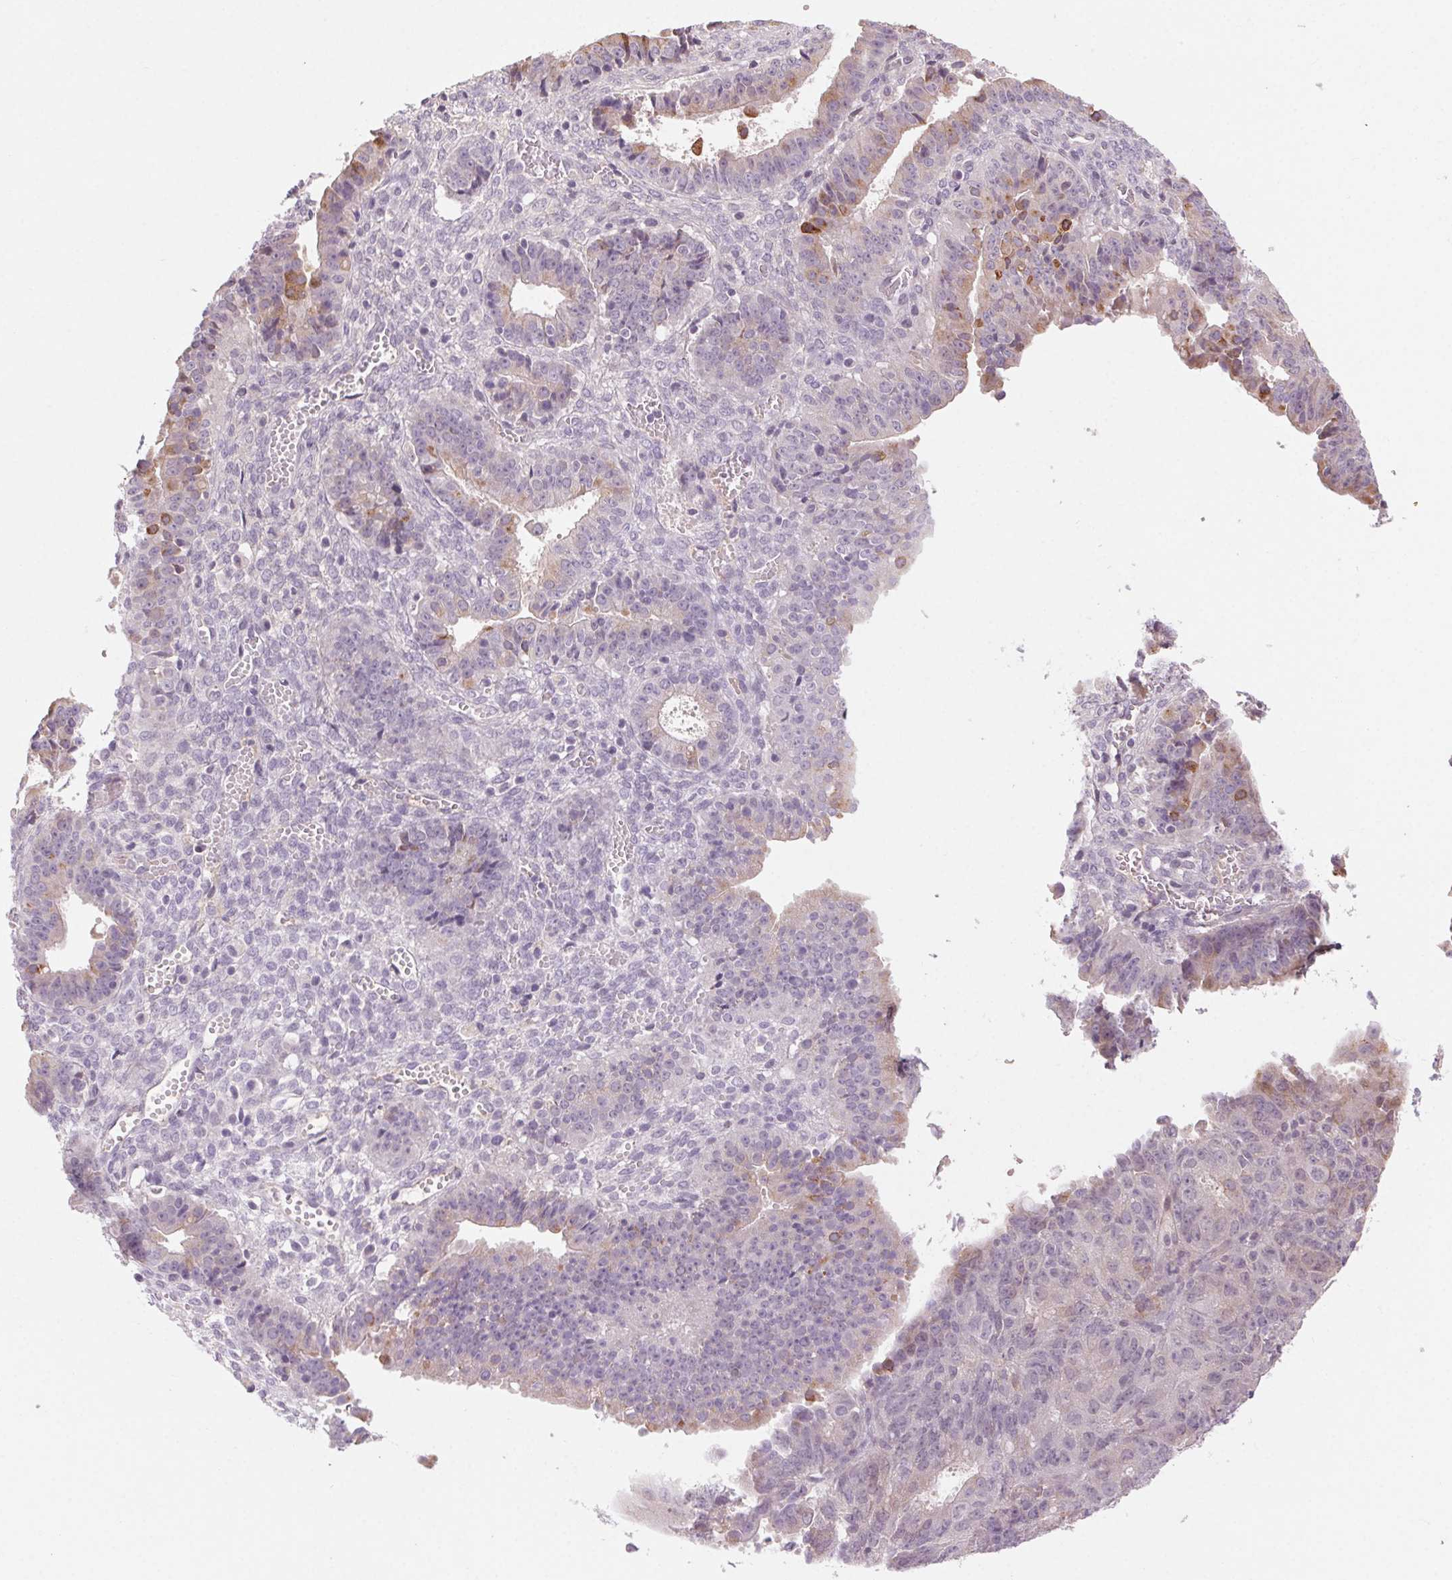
{"staining": {"intensity": "weak", "quantity": "<25%", "location": "cytoplasmic/membranous"}, "tissue": "ovarian cancer", "cell_type": "Tumor cells", "image_type": "cancer", "snomed": [{"axis": "morphology", "description": "Carcinoma, endometroid"}, {"axis": "topography", "description": "Ovary"}], "caption": "Tumor cells are negative for brown protein staining in ovarian cancer (endometroid carcinoma).", "gene": "HHLA2", "patient": {"sex": "female", "age": 42}}